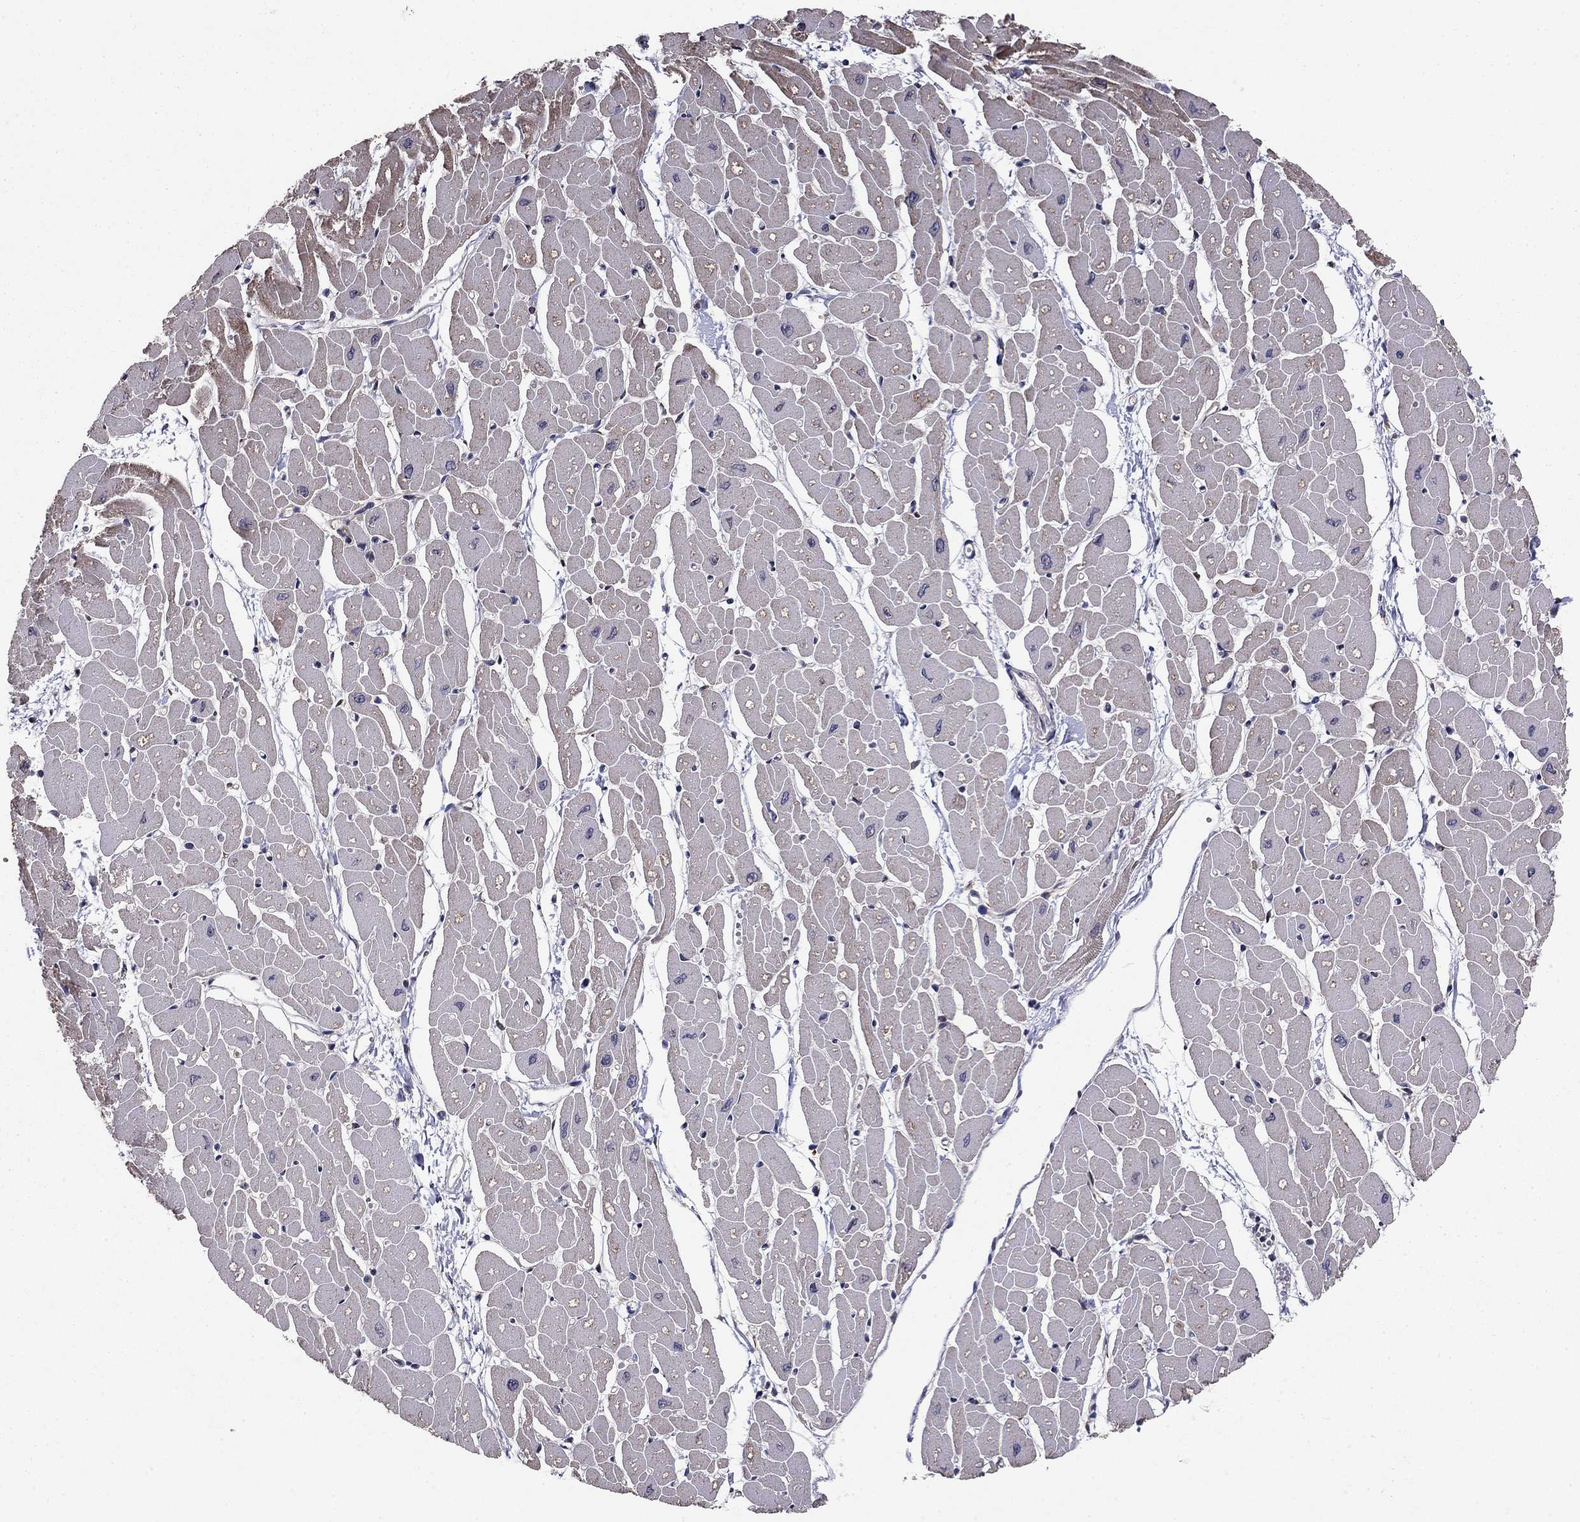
{"staining": {"intensity": "moderate", "quantity": "25%-75%", "location": "cytoplasmic/membranous"}, "tissue": "heart muscle", "cell_type": "Cardiomyocytes", "image_type": "normal", "snomed": [{"axis": "morphology", "description": "Normal tissue, NOS"}, {"axis": "topography", "description": "Heart"}], "caption": "Heart muscle stained with IHC exhibits moderate cytoplasmic/membranous positivity in about 25%-75% of cardiomyocytes.", "gene": "NKIRAS1", "patient": {"sex": "male", "age": 57}}